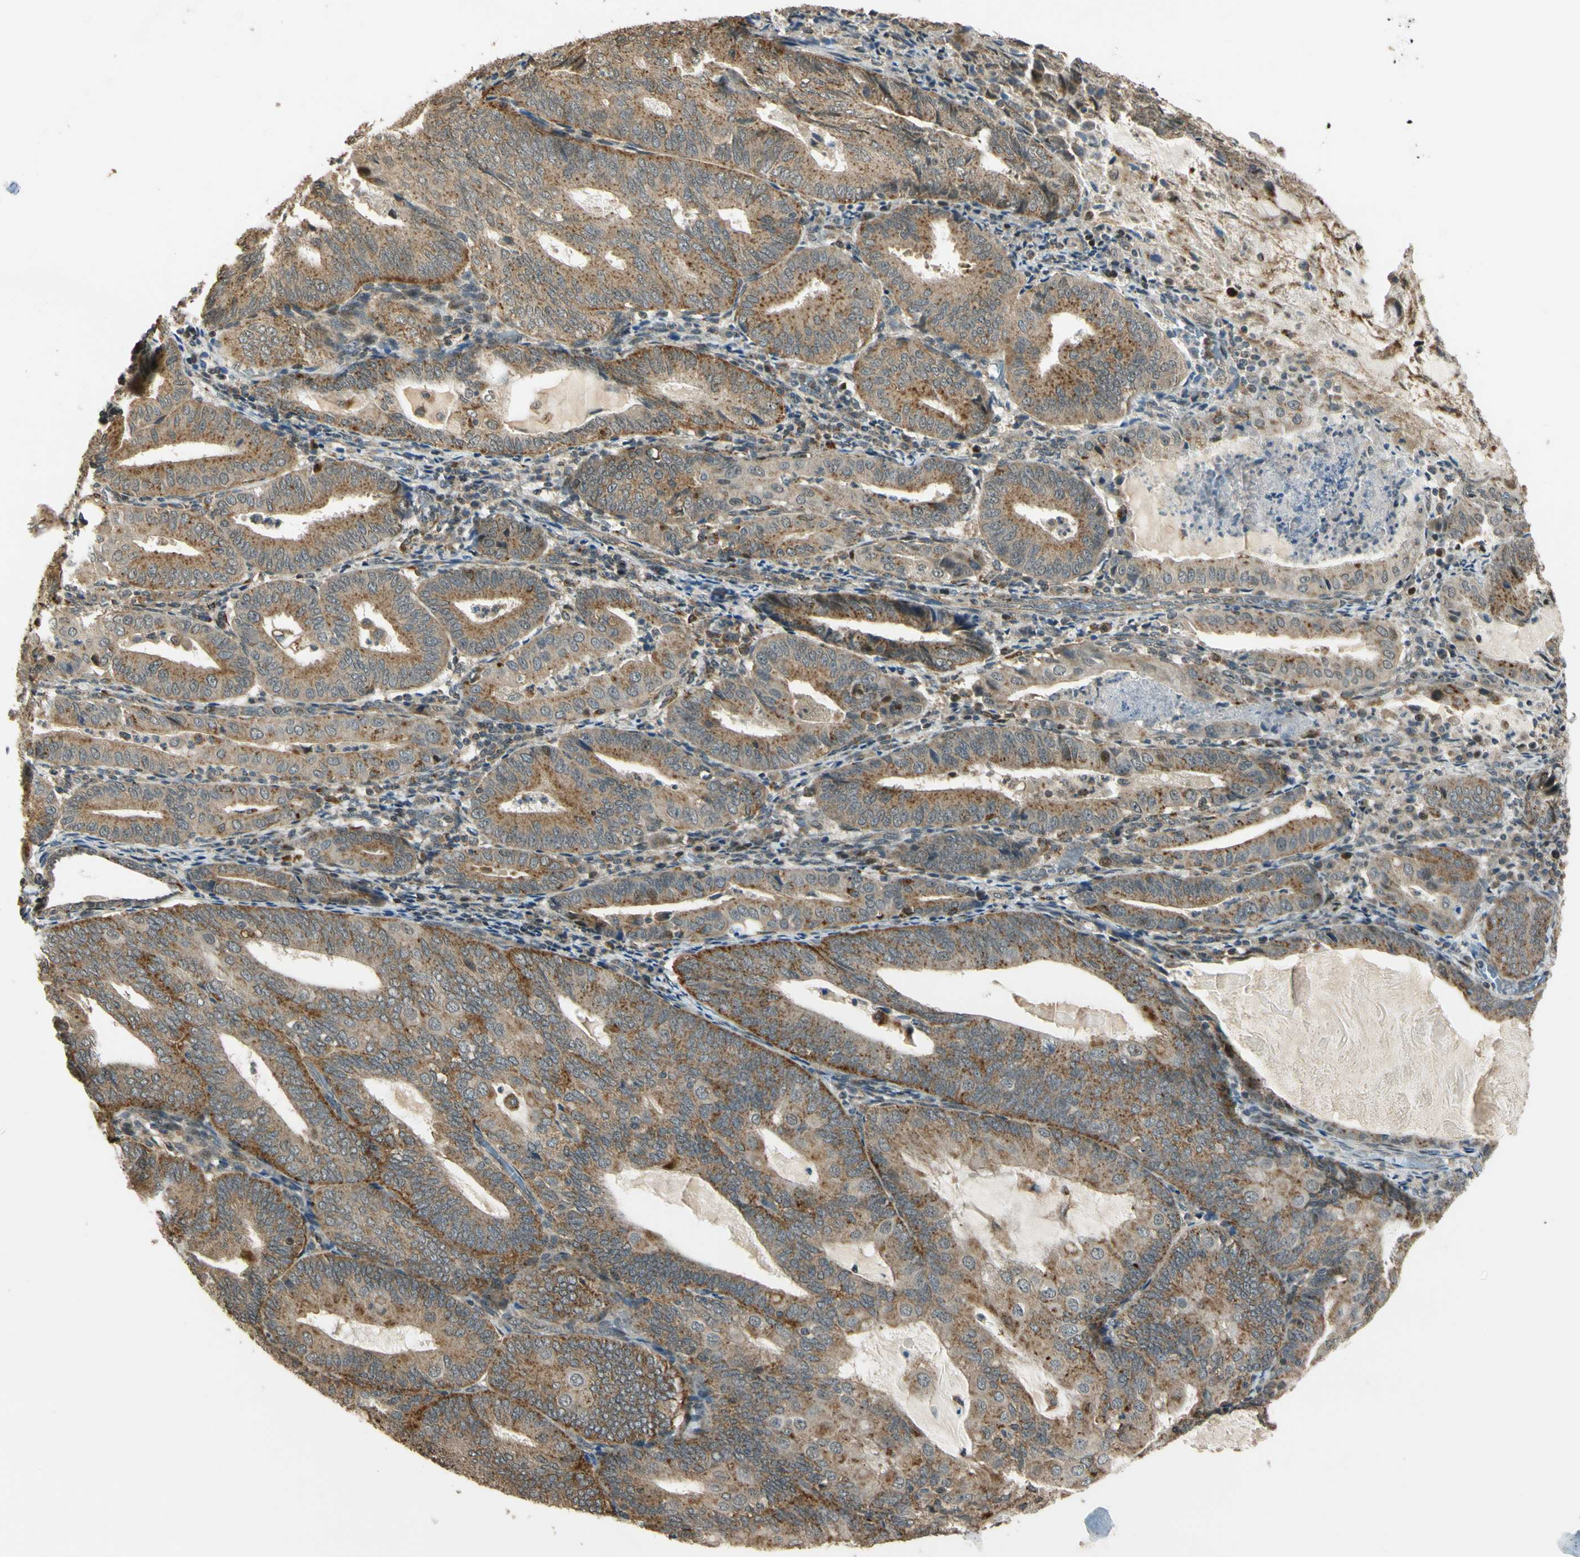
{"staining": {"intensity": "moderate", "quantity": ">75%", "location": "cytoplasmic/membranous"}, "tissue": "endometrial cancer", "cell_type": "Tumor cells", "image_type": "cancer", "snomed": [{"axis": "morphology", "description": "Adenocarcinoma, NOS"}, {"axis": "topography", "description": "Endometrium"}], "caption": "Adenocarcinoma (endometrial) stained with immunohistochemistry (IHC) displays moderate cytoplasmic/membranous positivity in approximately >75% of tumor cells. The staining was performed using DAB (3,3'-diaminobenzidine) to visualize the protein expression in brown, while the nuclei were stained in blue with hematoxylin (Magnification: 20x).", "gene": "LAMTOR1", "patient": {"sex": "female", "age": 81}}